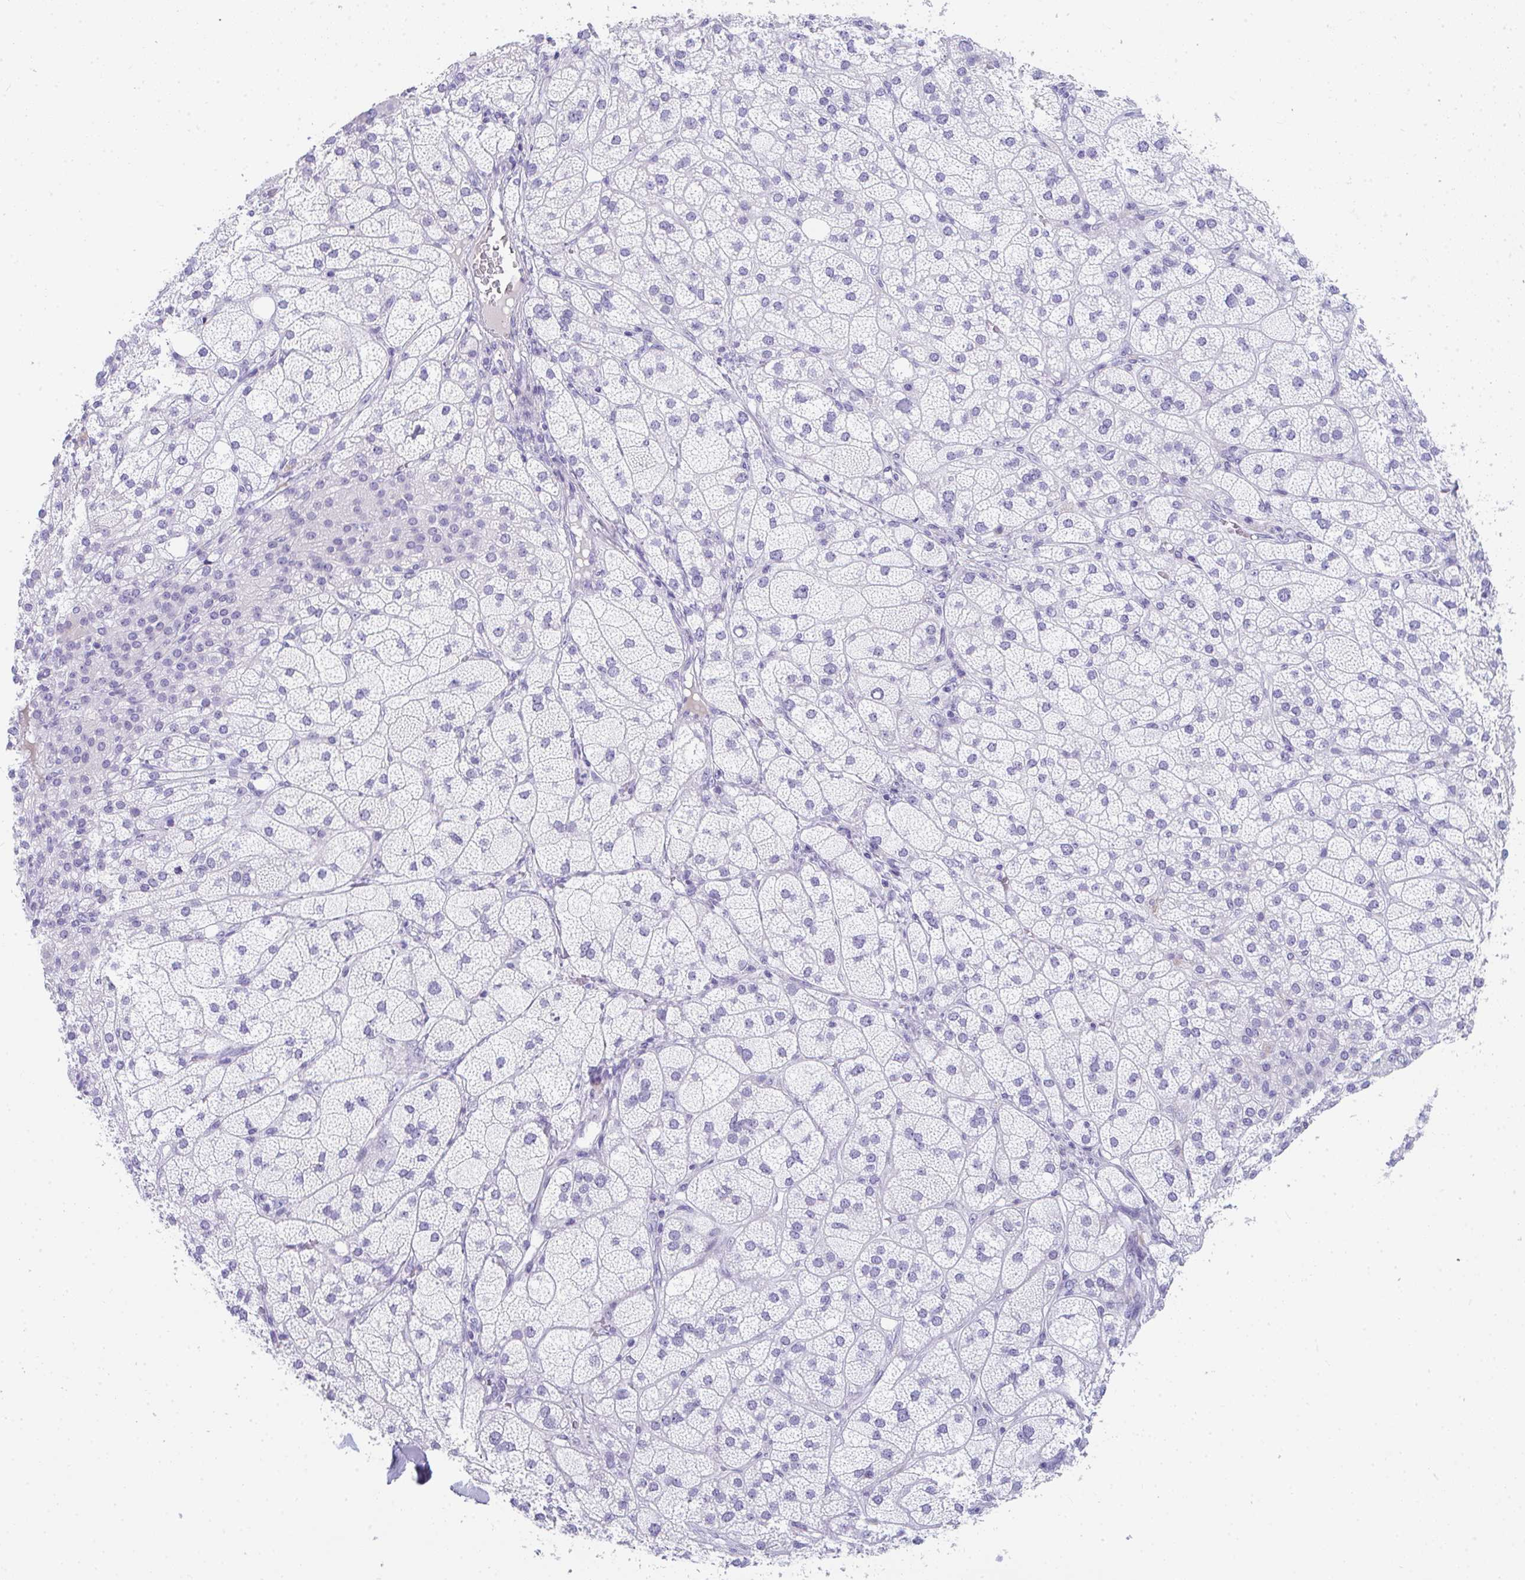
{"staining": {"intensity": "negative", "quantity": "none", "location": "none"}, "tissue": "adrenal gland", "cell_type": "Glandular cells", "image_type": "normal", "snomed": [{"axis": "morphology", "description": "Normal tissue, NOS"}, {"axis": "topography", "description": "Adrenal gland"}], "caption": "DAB immunohistochemical staining of unremarkable human adrenal gland exhibits no significant expression in glandular cells.", "gene": "TTC30A", "patient": {"sex": "female", "age": 60}}